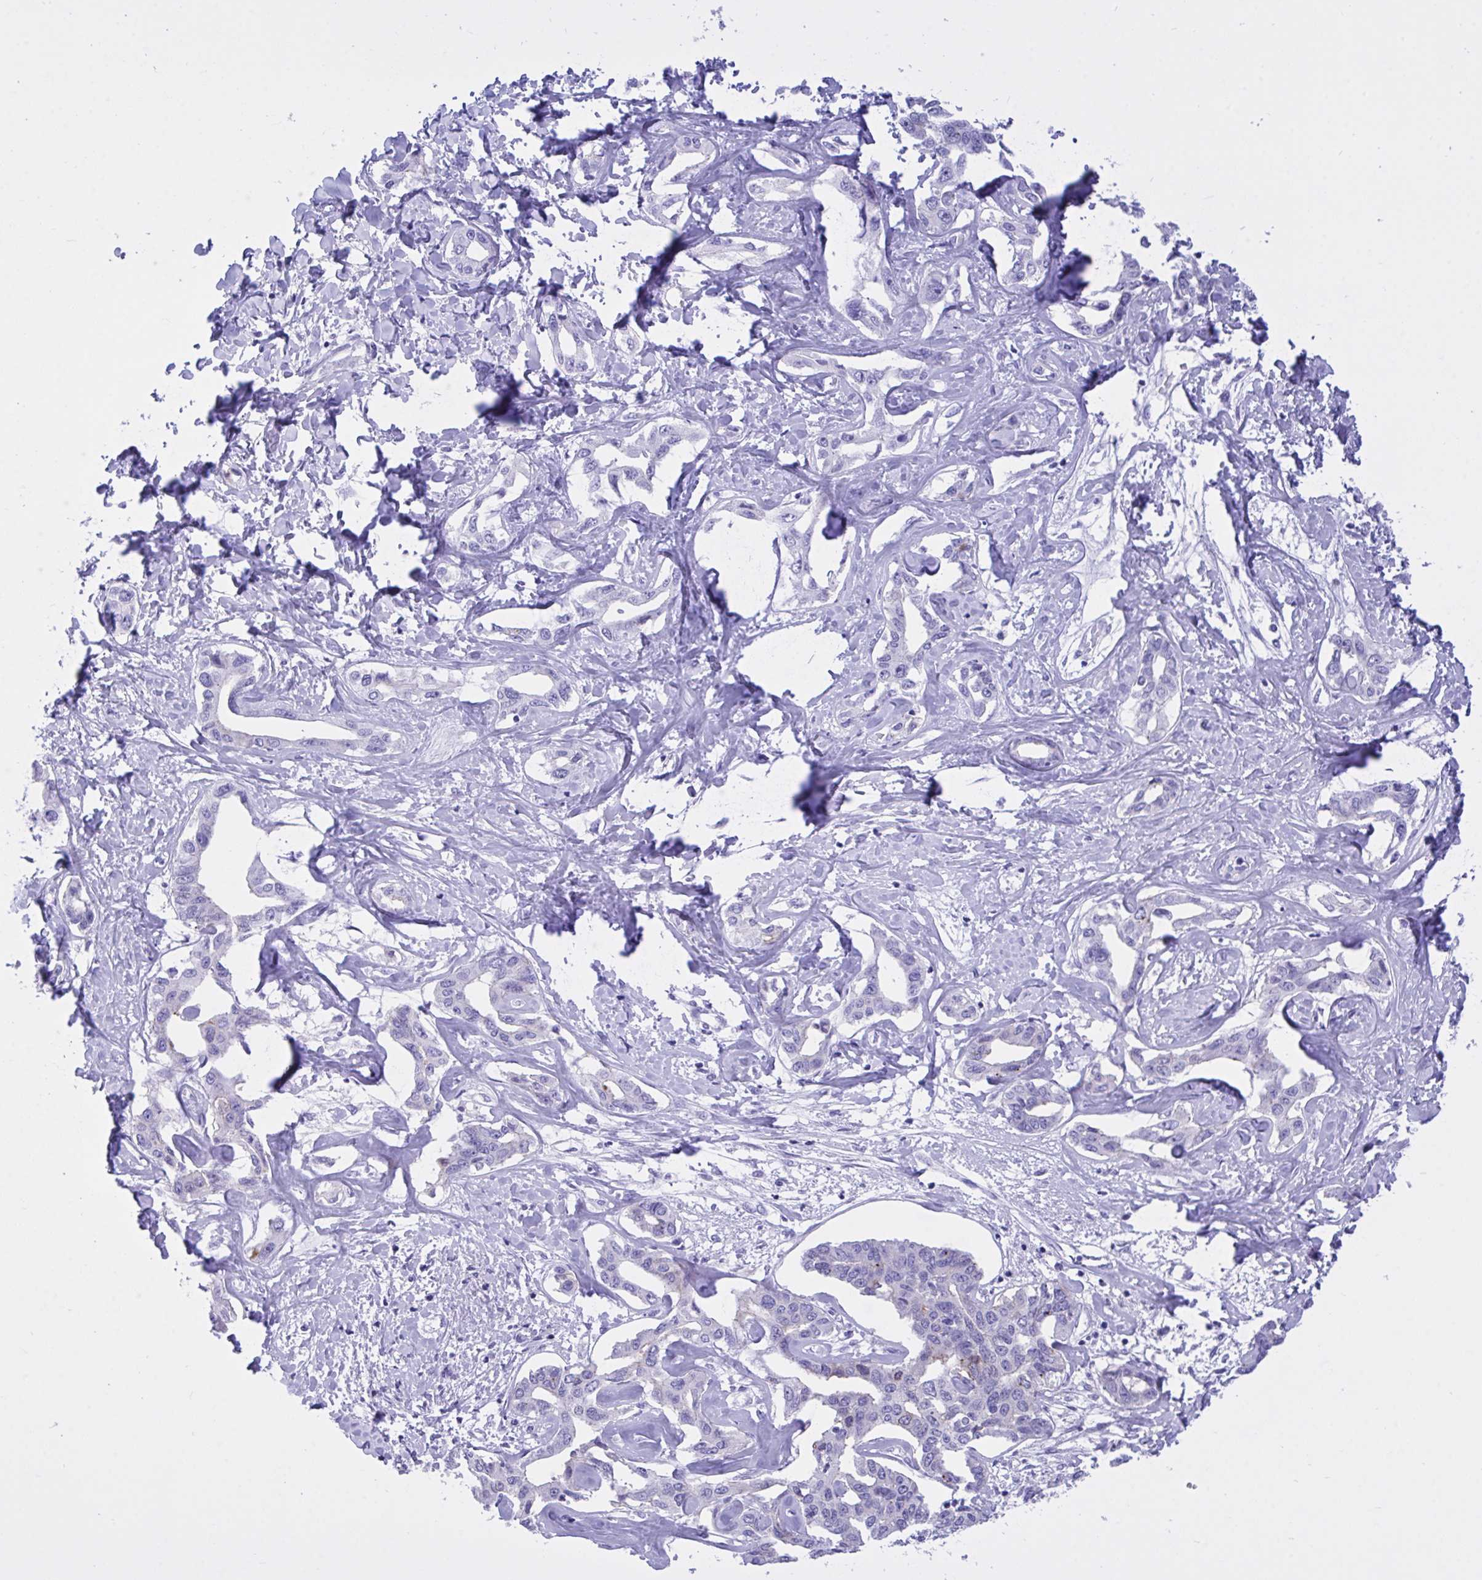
{"staining": {"intensity": "negative", "quantity": "none", "location": "none"}, "tissue": "liver cancer", "cell_type": "Tumor cells", "image_type": "cancer", "snomed": [{"axis": "morphology", "description": "Cholangiocarcinoma"}, {"axis": "topography", "description": "Liver"}], "caption": "A histopathology image of cholangiocarcinoma (liver) stained for a protein reveals no brown staining in tumor cells.", "gene": "BEX5", "patient": {"sex": "male", "age": 59}}